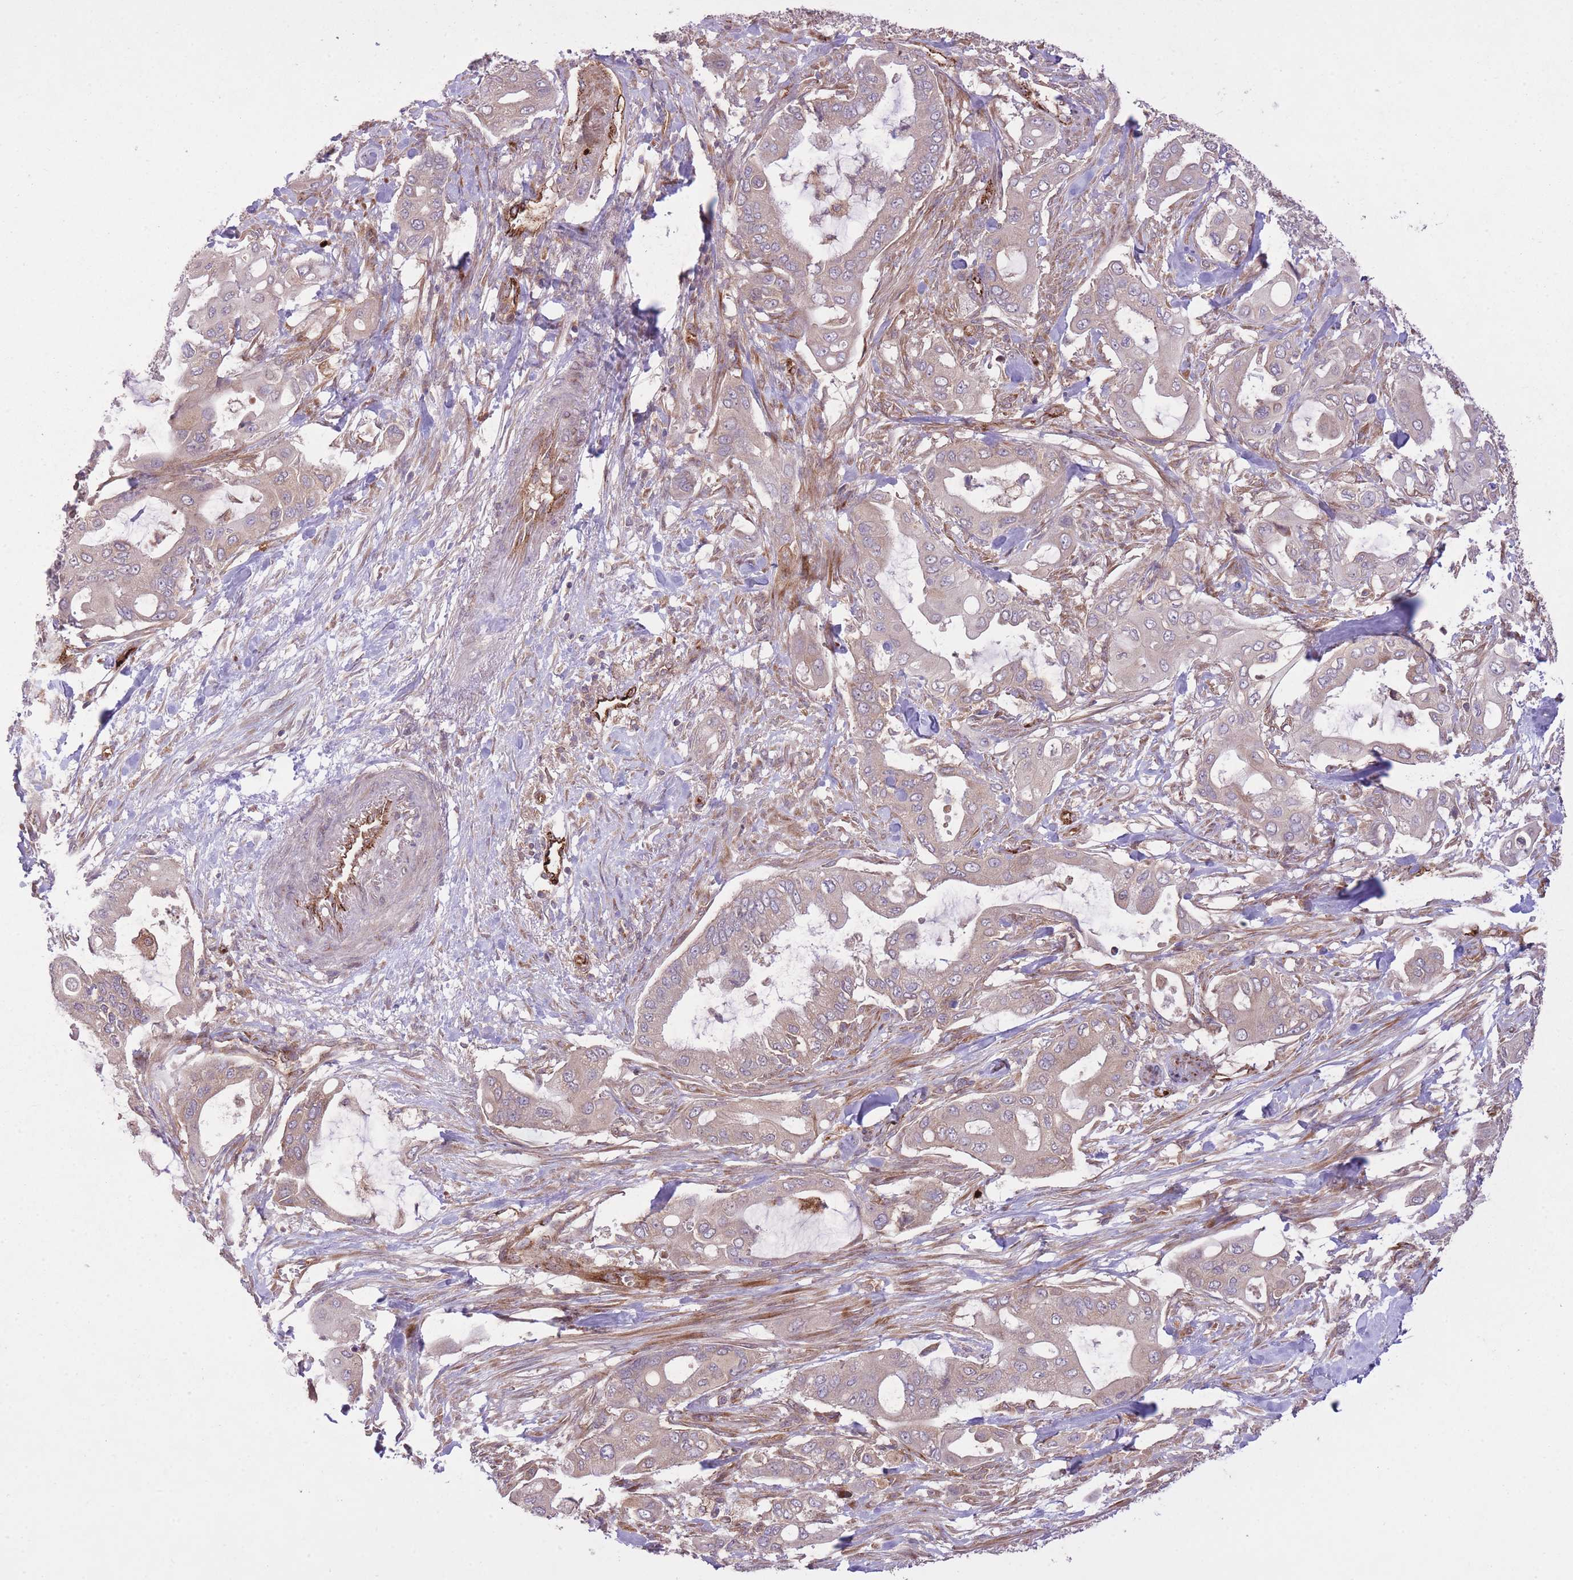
{"staining": {"intensity": "weak", "quantity": "<25%", "location": "cytoplasmic/membranous"}, "tissue": "pancreatic cancer", "cell_type": "Tumor cells", "image_type": "cancer", "snomed": [{"axis": "morphology", "description": "Adenocarcinoma, NOS"}, {"axis": "topography", "description": "Pancreas"}], "caption": "This image is of pancreatic cancer stained with immunohistochemistry to label a protein in brown with the nuclei are counter-stained blue. There is no expression in tumor cells.", "gene": "CISH", "patient": {"sex": "male", "age": 57}}